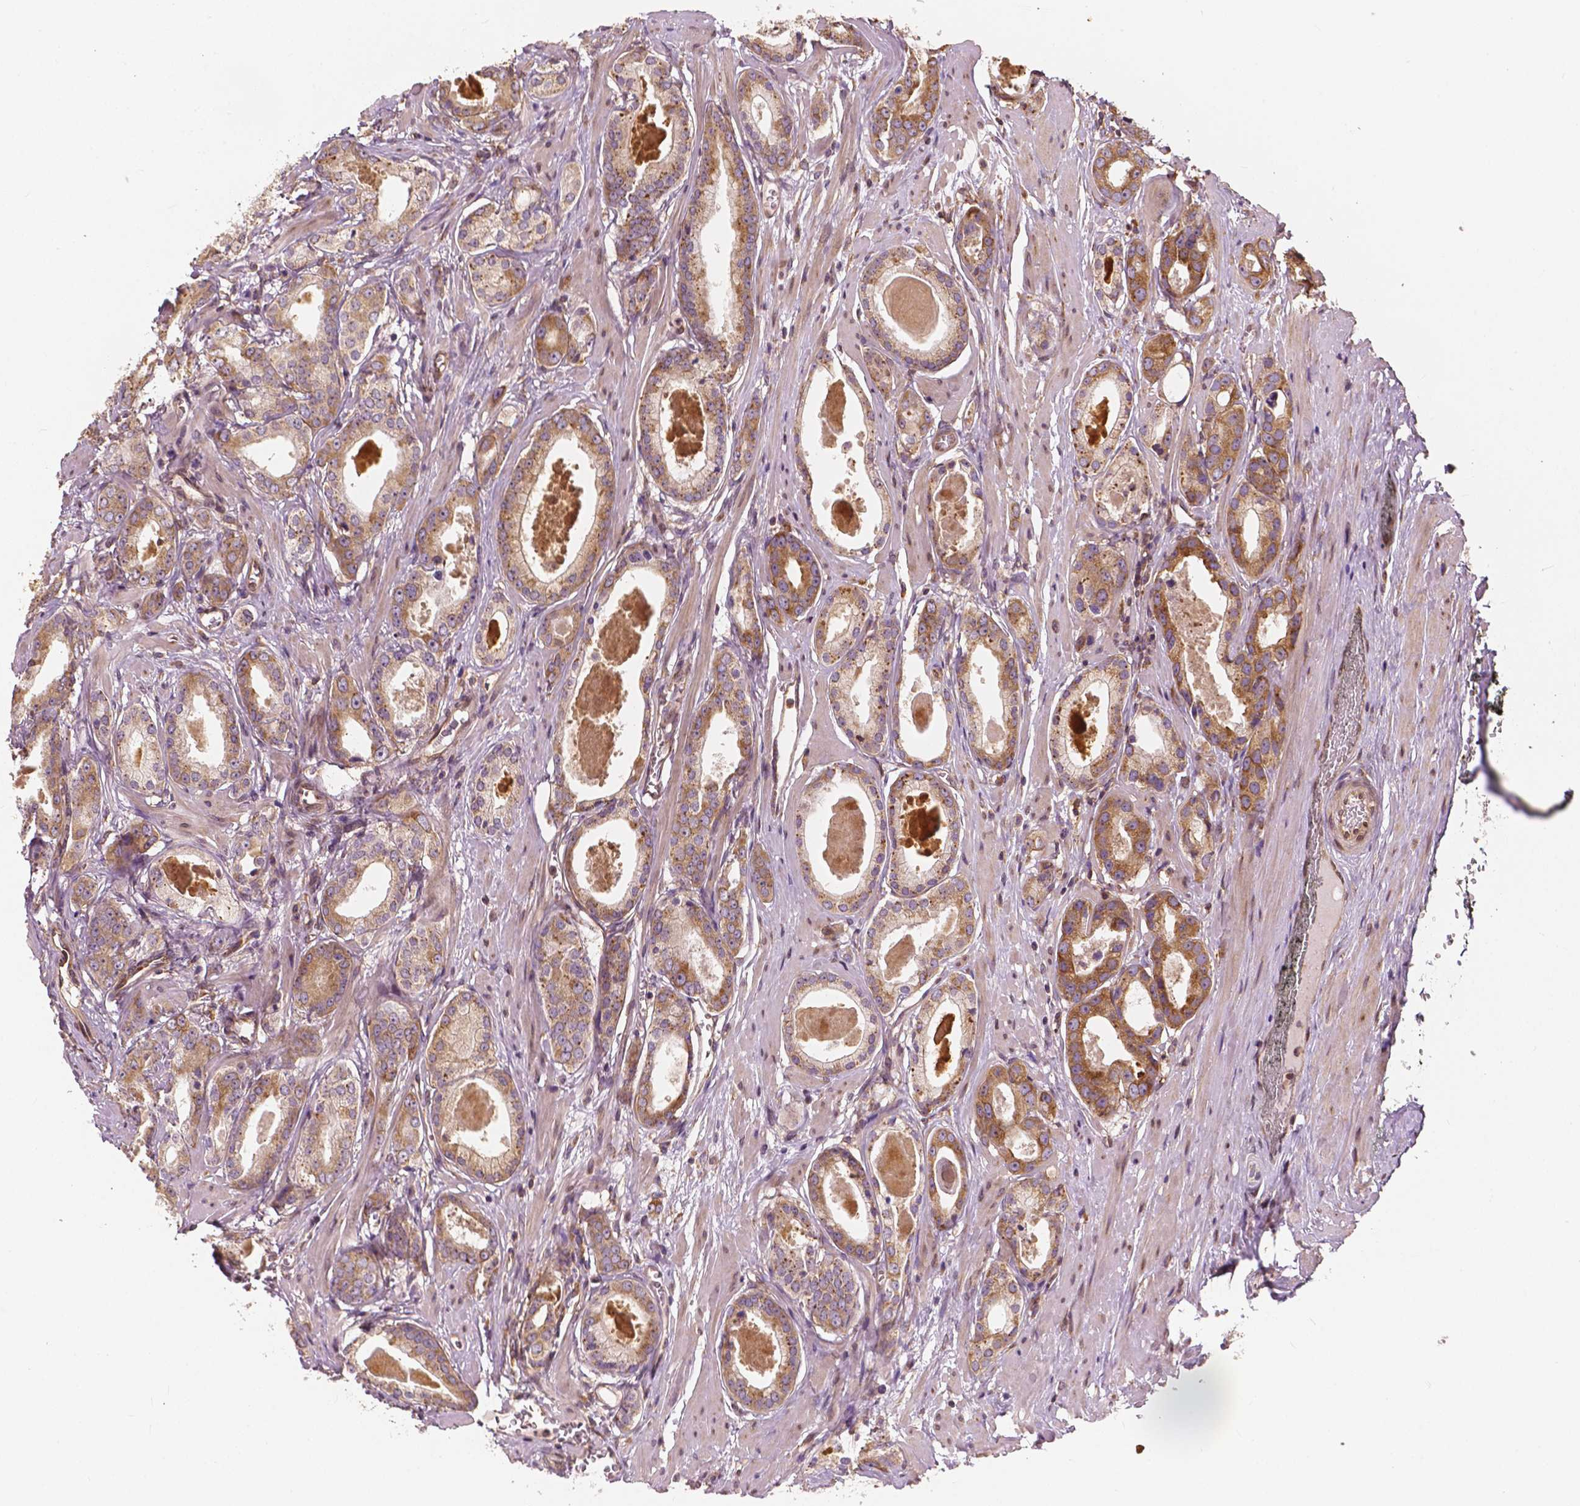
{"staining": {"intensity": "moderate", "quantity": ">75%", "location": "cytoplasmic/membranous"}, "tissue": "prostate cancer", "cell_type": "Tumor cells", "image_type": "cancer", "snomed": [{"axis": "morphology", "description": "Adenocarcinoma, NOS"}, {"axis": "morphology", "description": "Adenocarcinoma, Low grade"}, {"axis": "topography", "description": "Prostate"}], "caption": "Prostate cancer (adenocarcinoma (low-grade)) stained for a protein reveals moderate cytoplasmic/membranous positivity in tumor cells.", "gene": "G3BP1", "patient": {"sex": "male", "age": 64}}